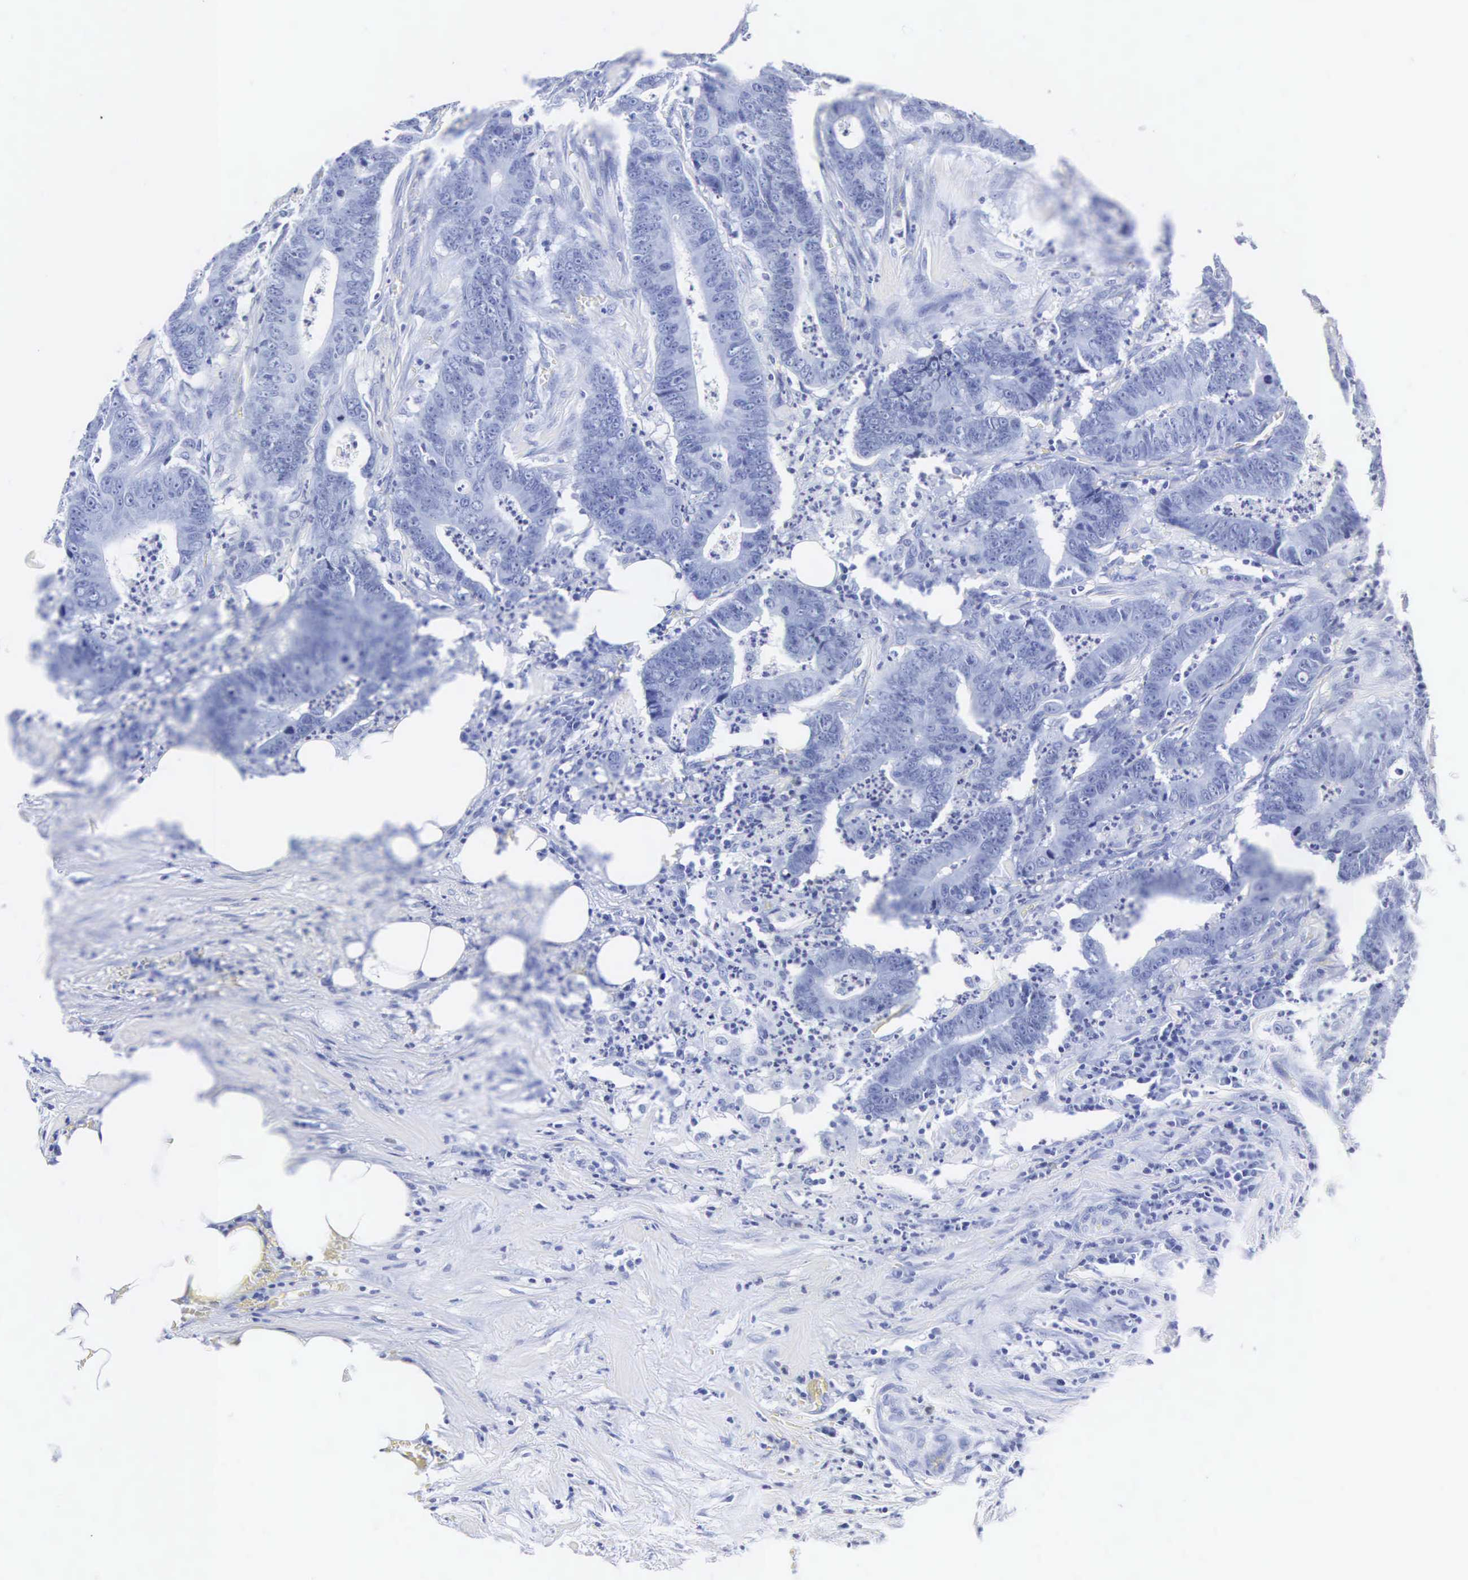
{"staining": {"intensity": "negative", "quantity": "none", "location": "none"}, "tissue": "colorectal cancer", "cell_type": "Tumor cells", "image_type": "cancer", "snomed": [{"axis": "morphology", "description": "Adenocarcinoma, NOS"}, {"axis": "topography", "description": "Colon"}], "caption": "High magnification brightfield microscopy of colorectal cancer (adenocarcinoma) stained with DAB (brown) and counterstained with hematoxylin (blue): tumor cells show no significant expression. Brightfield microscopy of IHC stained with DAB (3,3'-diaminobenzidine) (brown) and hematoxylin (blue), captured at high magnification.", "gene": "INS", "patient": {"sex": "female", "age": 76}}